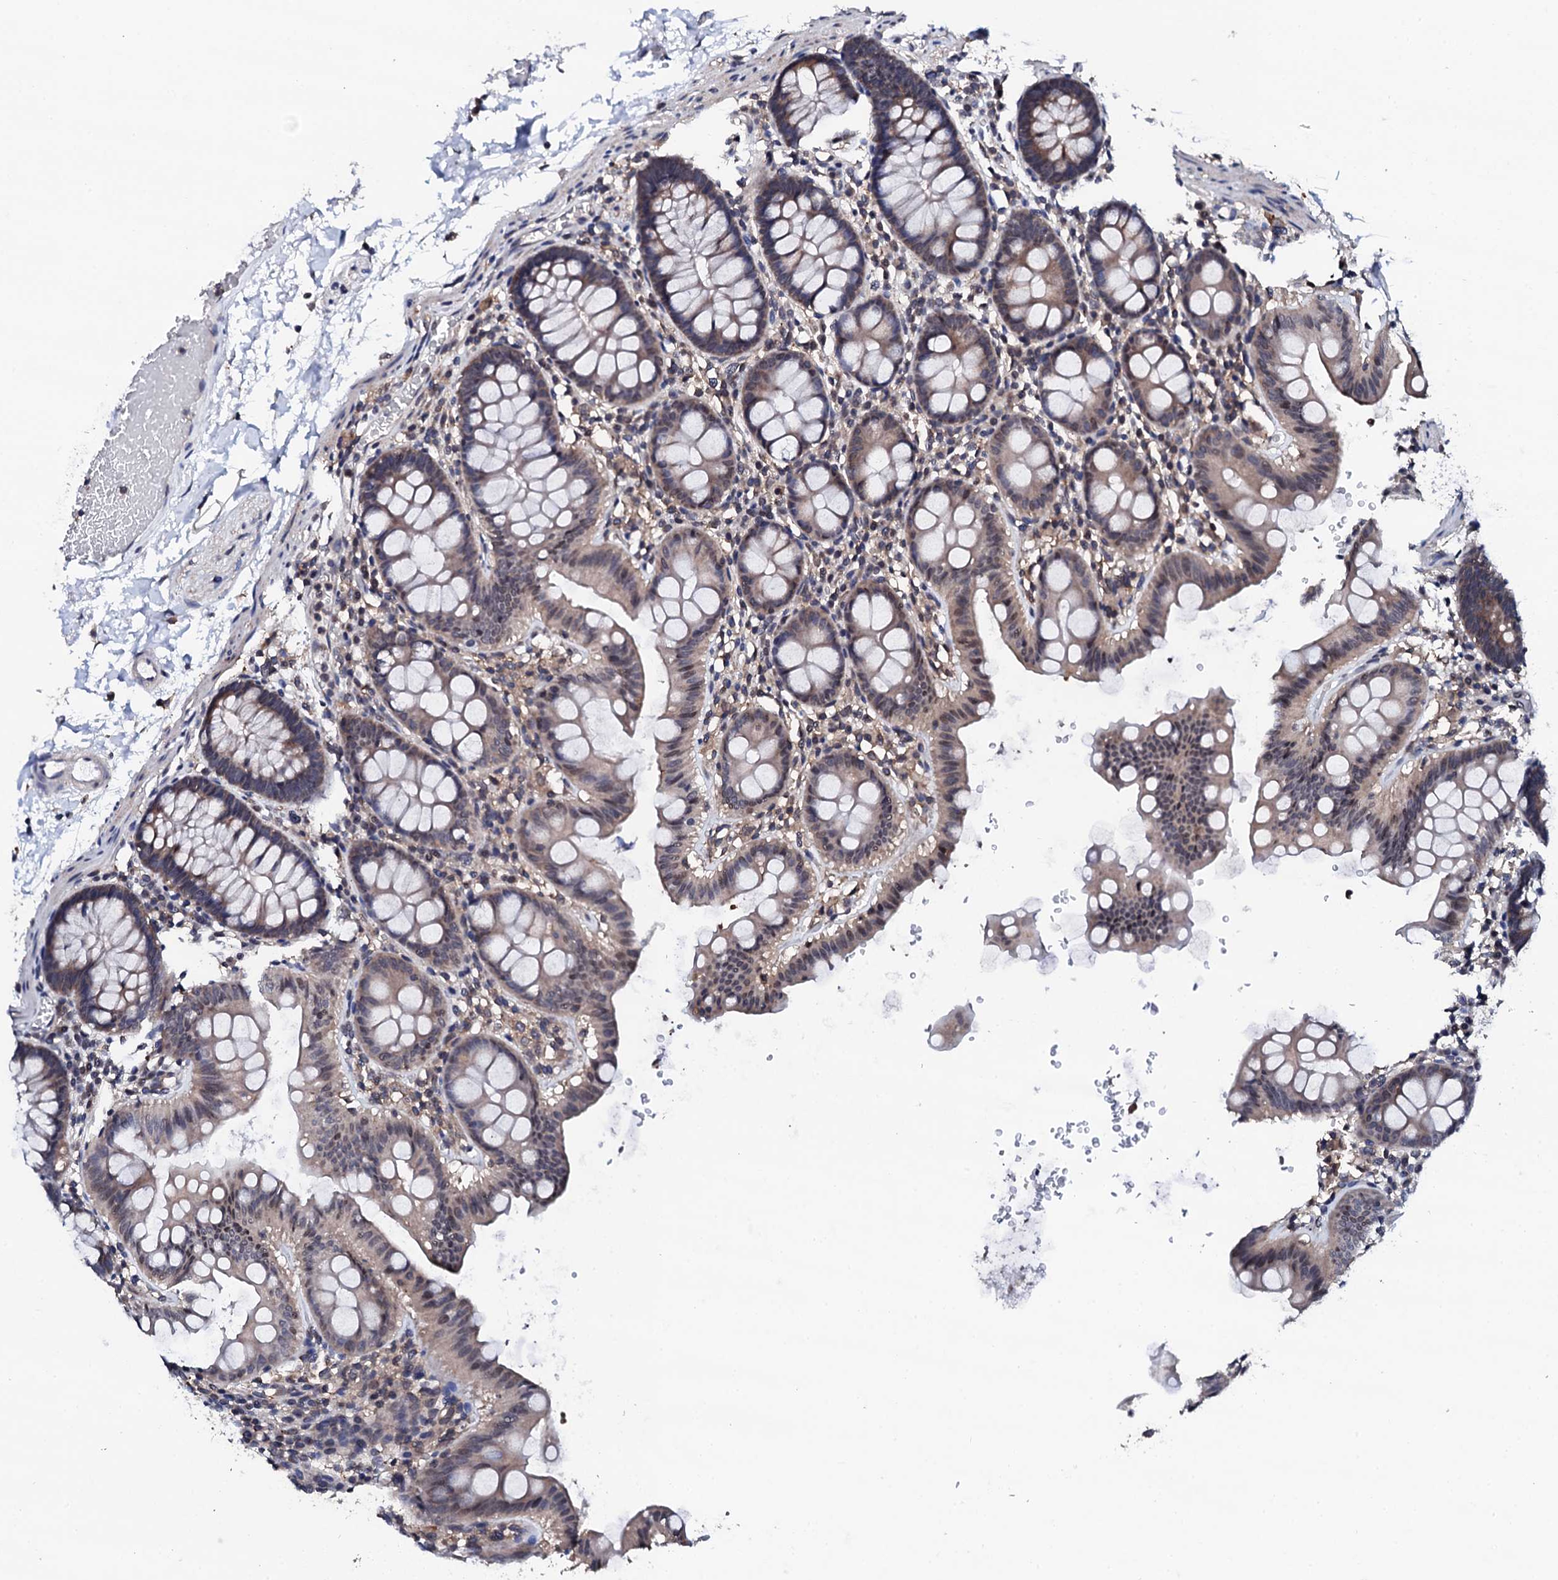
{"staining": {"intensity": "negative", "quantity": "none", "location": "none"}, "tissue": "colon", "cell_type": "Endothelial cells", "image_type": "normal", "snomed": [{"axis": "morphology", "description": "Normal tissue, NOS"}, {"axis": "topography", "description": "Colon"}], "caption": "This is a histopathology image of IHC staining of normal colon, which shows no expression in endothelial cells.", "gene": "EDC3", "patient": {"sex": "male", "age": 75}}